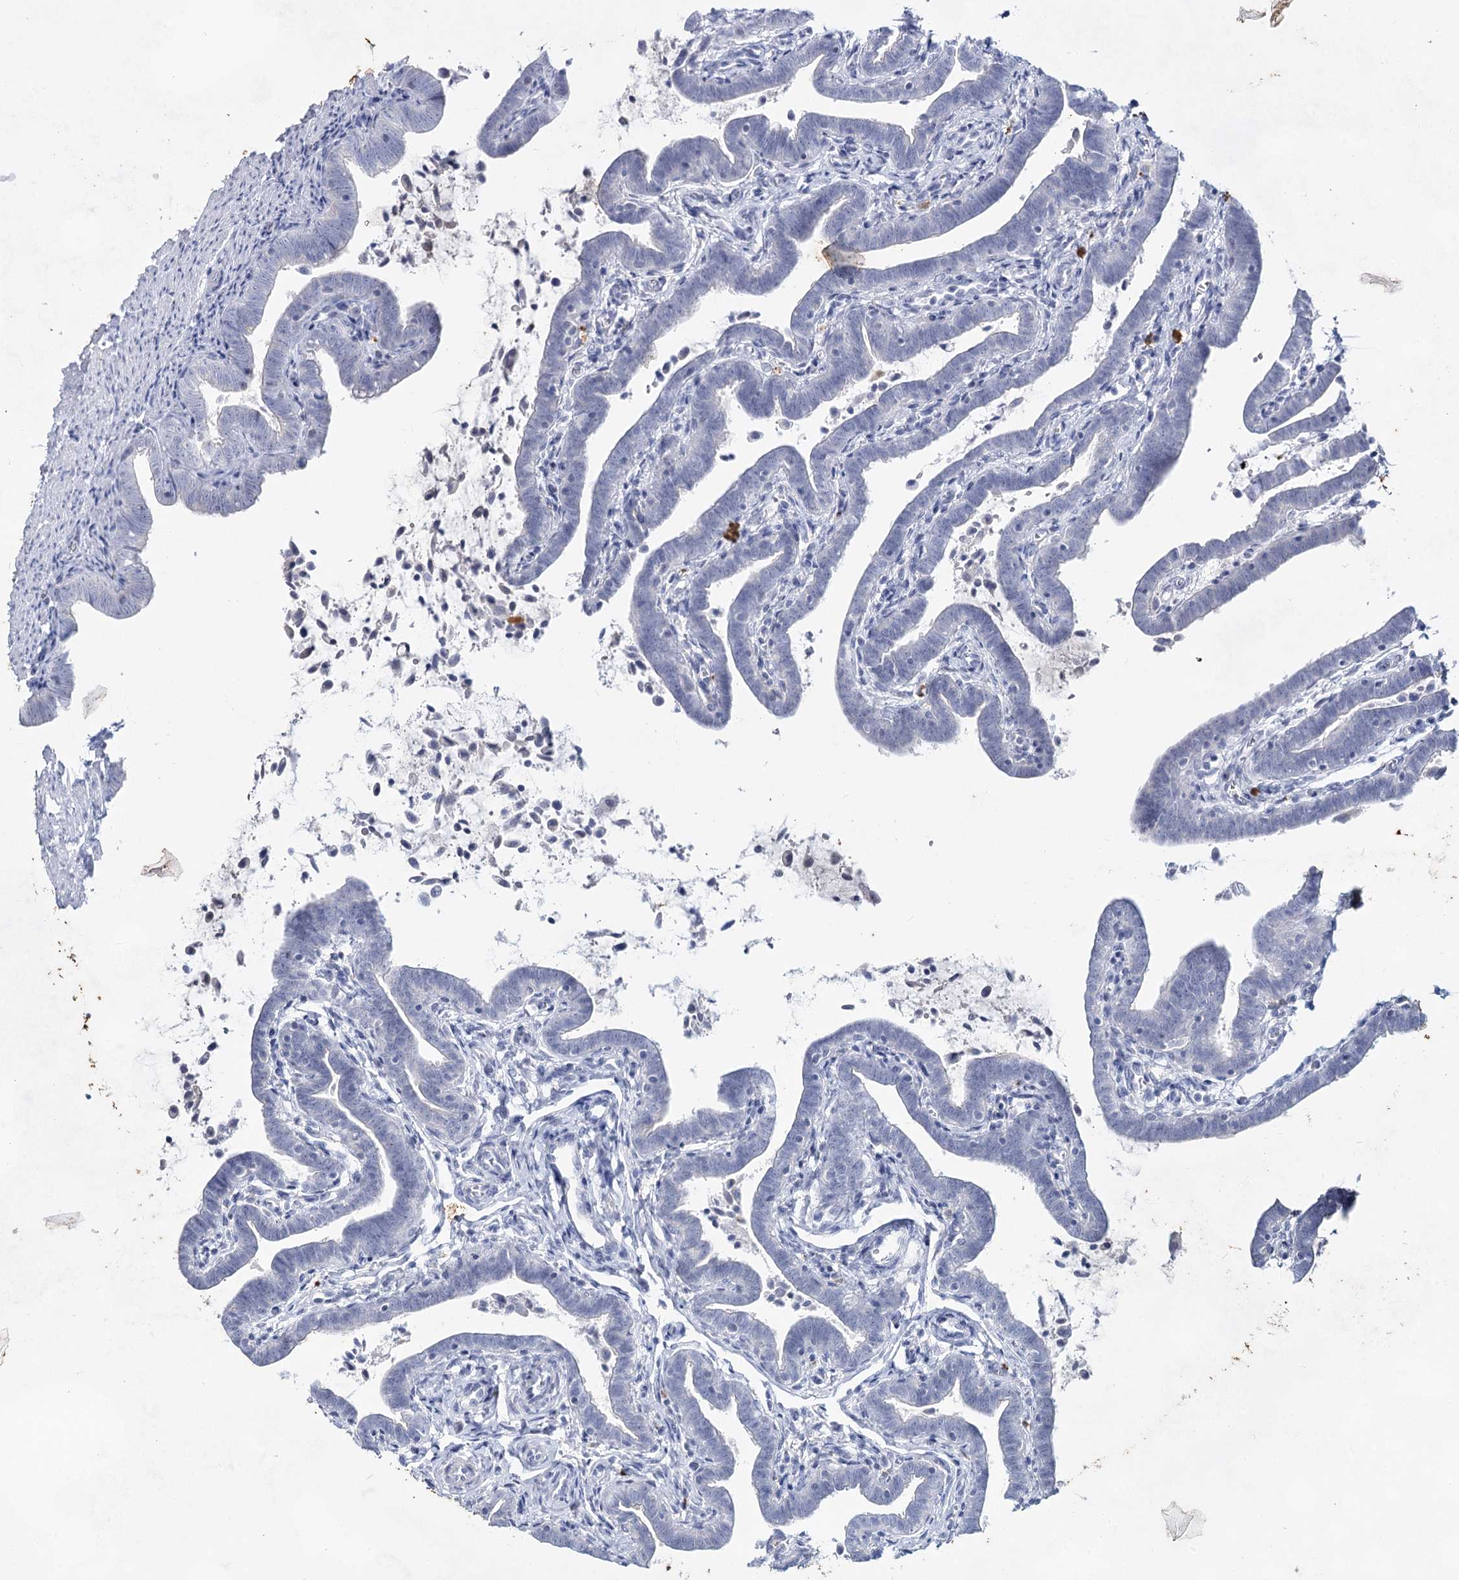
{"staining": {"intensity": "negative", "quantity": "none", "location": "none"}, "tissue": "fallopian tube", "cell_type": "Glandular cells", "image_type": "normal", "snomed": [{"axis": "morphology", "description": "Normal tissue, NOS"}, {"axis": "topography", "description": "Fallopian tube"}], "caption": "Immunohistochemical staining of benign fallopian tube reveals no significant positivity in glandular cells. The staining is performed using DAB (3,3'-diaminobenzidine) brown chromogen with nuclei counter-stained in using hematoxylin.", "gene": "CCDC73", "patient": {"sex": "female", "age": 36}}